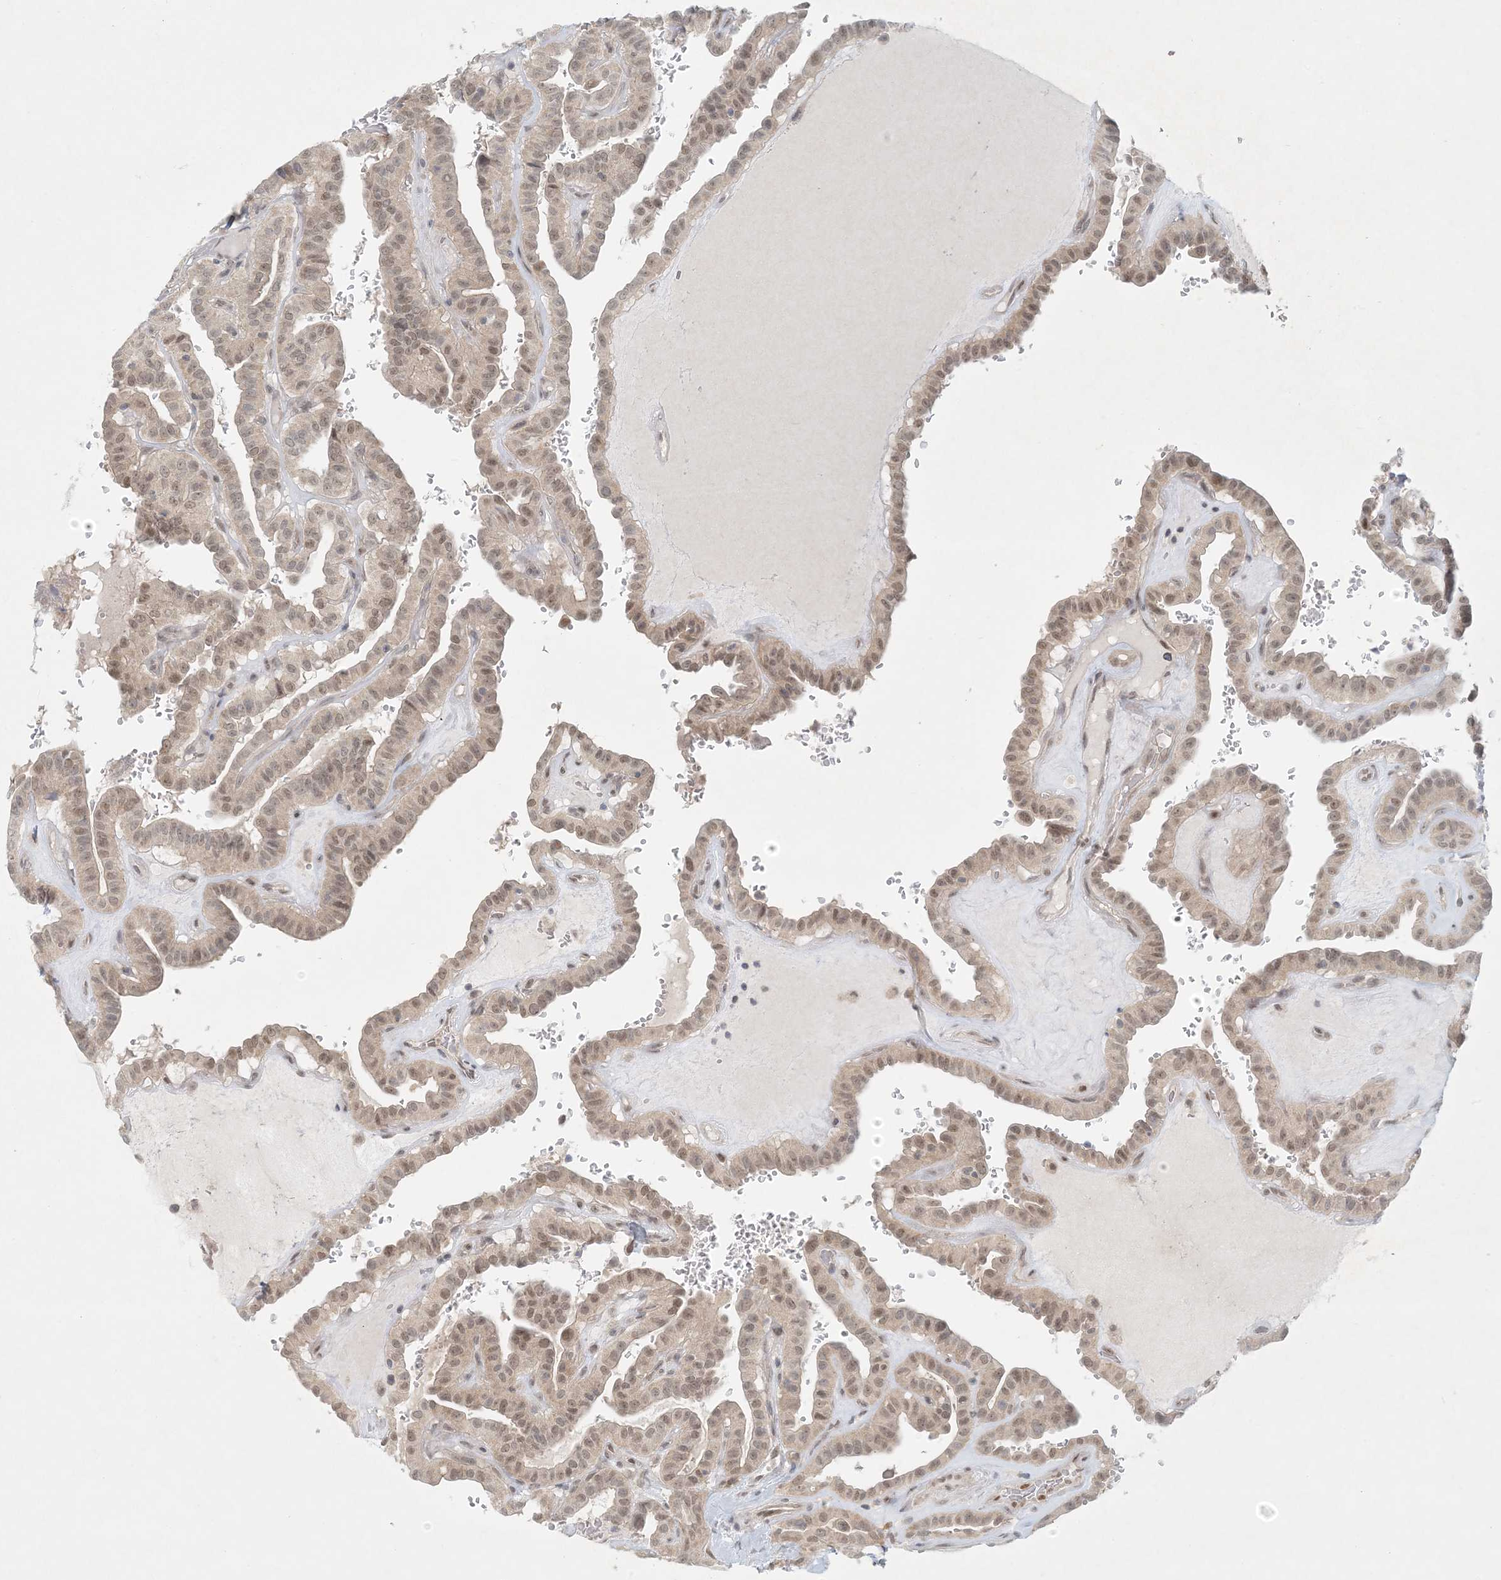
{"staining": {"intensity": "weak", "quantity": ">75%", "location": "nuclear"}, "tissue": "thyroid cancer", "cell_type": "Tumor cells", "image_type": "cancer", "snomed": [{"axis": "morphology", "description": "Papillary adenocarcinoma, NOS"}, {"axis": "topography", "description": "Thyroid gland"}], "caption": "DAB (3,3'-diaminobenzidine) immunohistochemical staining of human thyroid cancer reveals weak nuclear protein staining in about >75% of tumor cells.", "gene": "OBI1", "patient": {"sex": "male", "age": 77}}